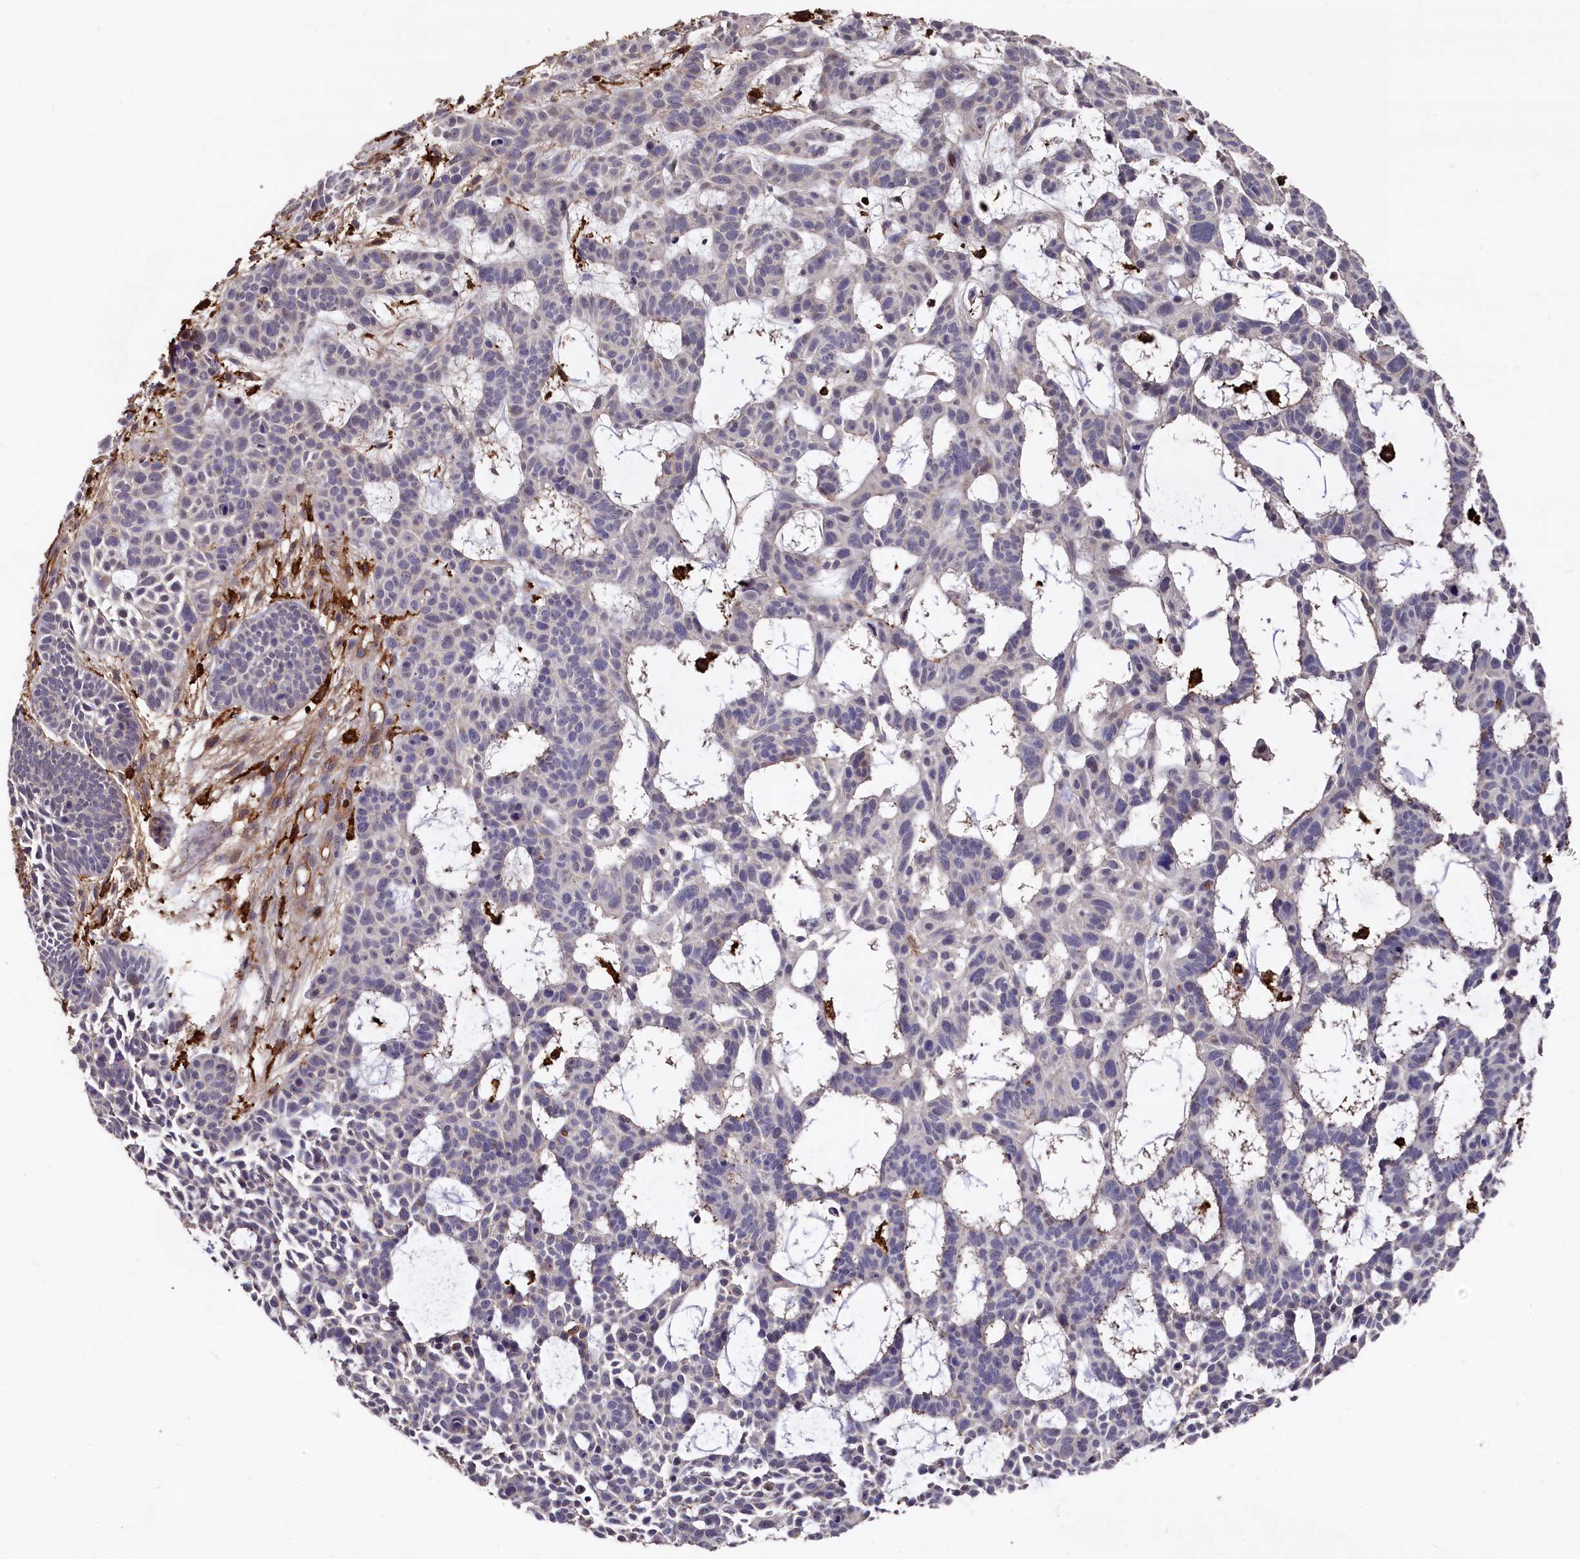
{"staining": {"intensity": "negative", "quantity": "none", "location": "none"}, "tissue": "skin cancer", "cell_type": "Tumor cells", "image_type": "cancer", "snomed": [{"axis": "morphology", "description": "Basal cell carcinoma"}, {"axis": "topography", "description": "Skin"}], "caption": "Skin cancer (basal cell carcinoma) was stained to show a protein in brown. There is no significant staining in tumor cells.", "gene": "PLEKHO2", "patient": {"sex": "male", "age": 89}}